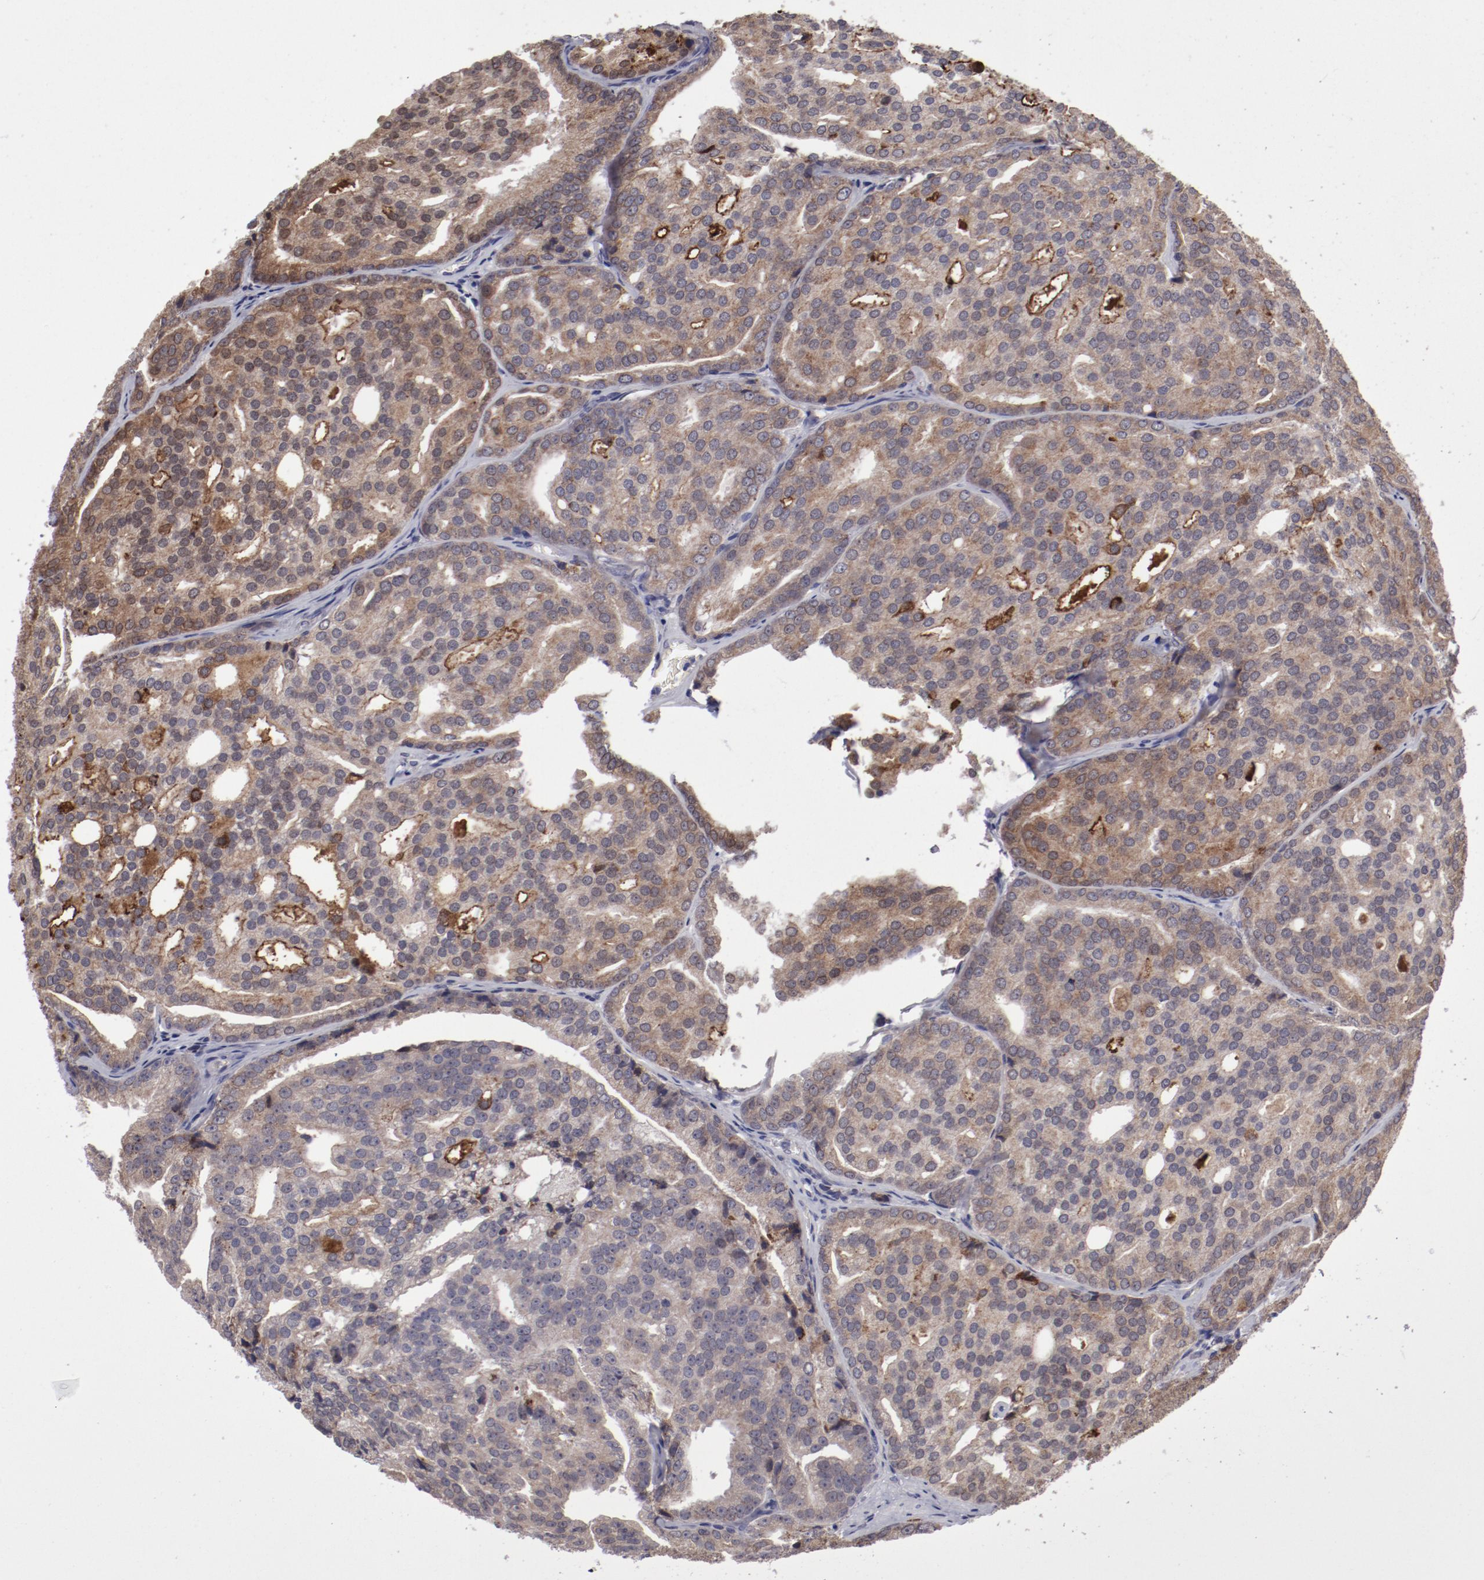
{"staining": {"intensity": "moderate", "quantity": ">75%", "location": "cytoplasmic/membranous"}, "tissue": "prostate cancer", "cell_type": "Tumor cells", "image_type": "cancer", "snomed": [{"axis": "morphology", "description": "Adenocarcinoma, High grade"}, {"axis": "topography", "description": "Prostate"}], "caption": "IHC of prostate high-grade adenocarcinoma exhibits medium levels of moderate cytoplasmic/membranous staining in about >75% of tumor cells. (IHC, brightfield microscopy, high magnification).", "gene": "IL12A", "patient": {"sex": "male", "age": 64}}